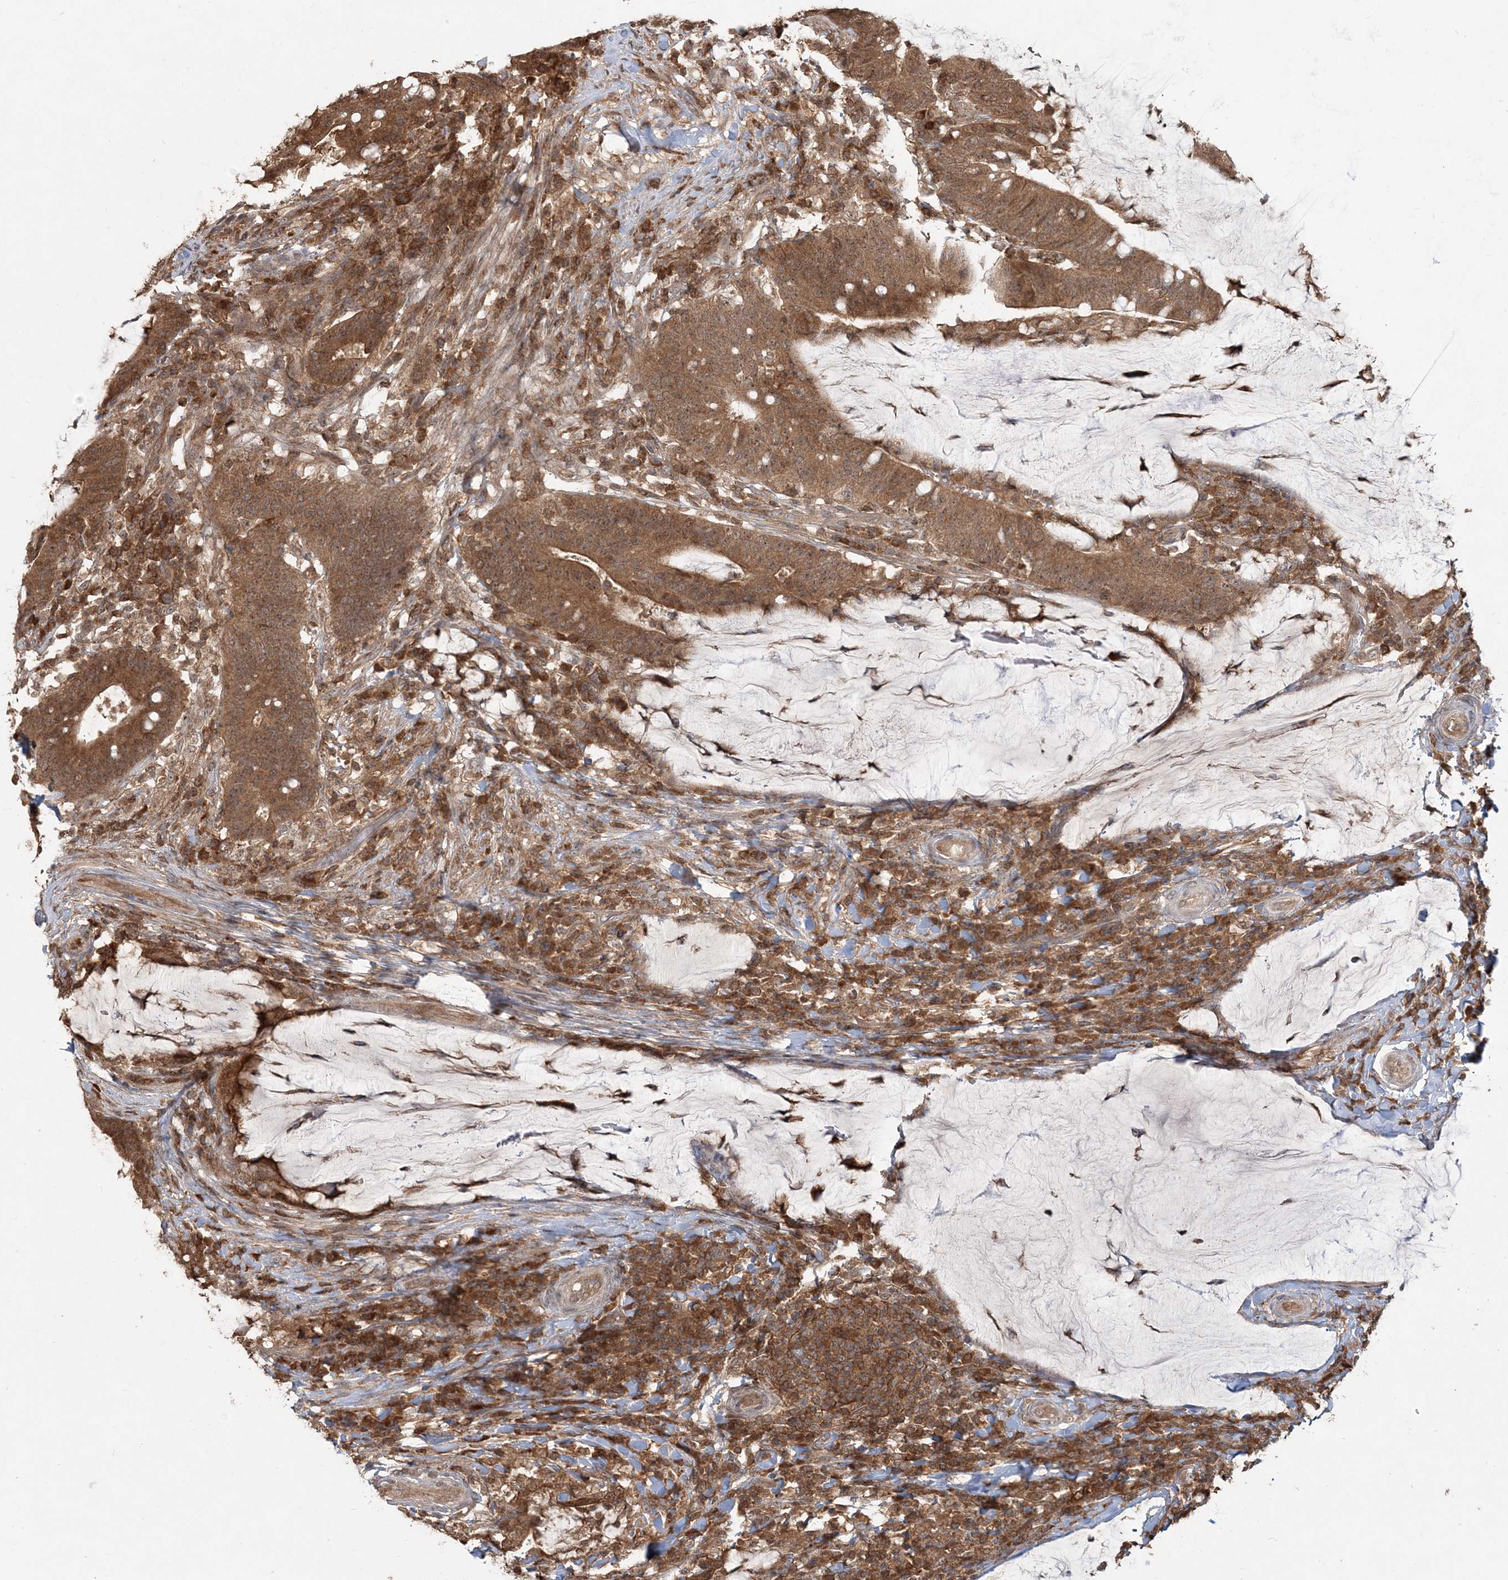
{"staining": {"intensity": "moderate", "quantity": ">75%", "location": "cytoplasmic/membranous"}, "tissue": "colorectal cancer", "cell_type": "Tumor cells", "image_type": "cancer", "snomed": [{"axis": "morphology", "description": "Normal tissue, NOS"}, {"axis": "morphology", "description": "Adenocarcinoma, NOS"}, {"axis": "topography", "description": "Colon"}], "caption": "Human adenocarcinoma (colorectal) stained with a brown dye shows moderate cytoplasmic/membranous positive staining in about >75% of tumor cells.", "gene": "CAB39", "patient": {"sex": "female", "age": 66}}